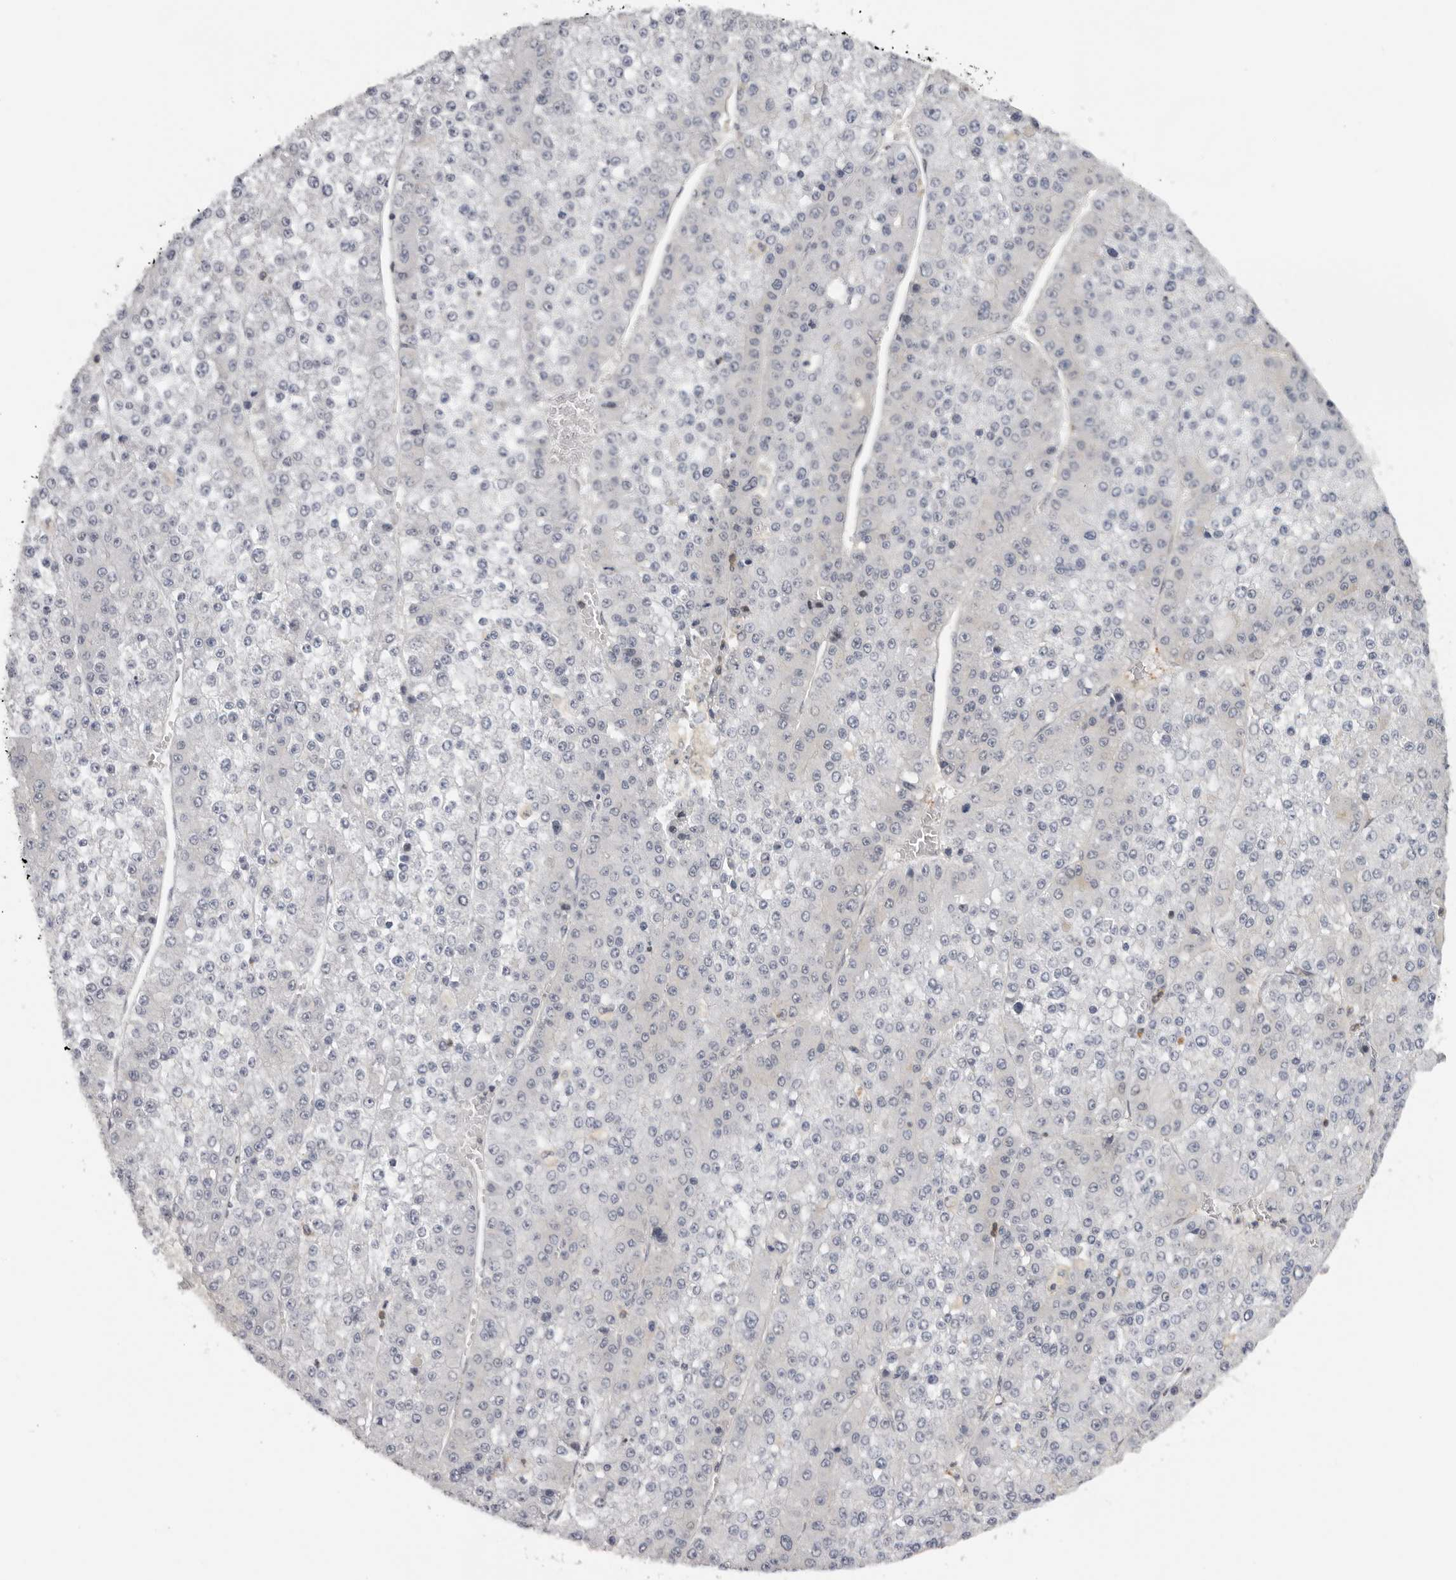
{"staining": {"intensity": "negative", "quantity": "none", "location": "none"}, "tissue": "liver cancer", "cell_type": "Tumor cells", "image_type": "cancer", "snomed": [{"axis": "morphology", "description": "Carcinoma, Hepatocellular, NOS"}, {"axis": "topography", "description": "Liver"}], "caption": "Human hepatocellular carcinoma (liver) stained for a protein using immunohistochemistry exhibits no expression in tumor cells.", "gene": "KIF2B", "patient": {"sex": "female", "age": 73}}